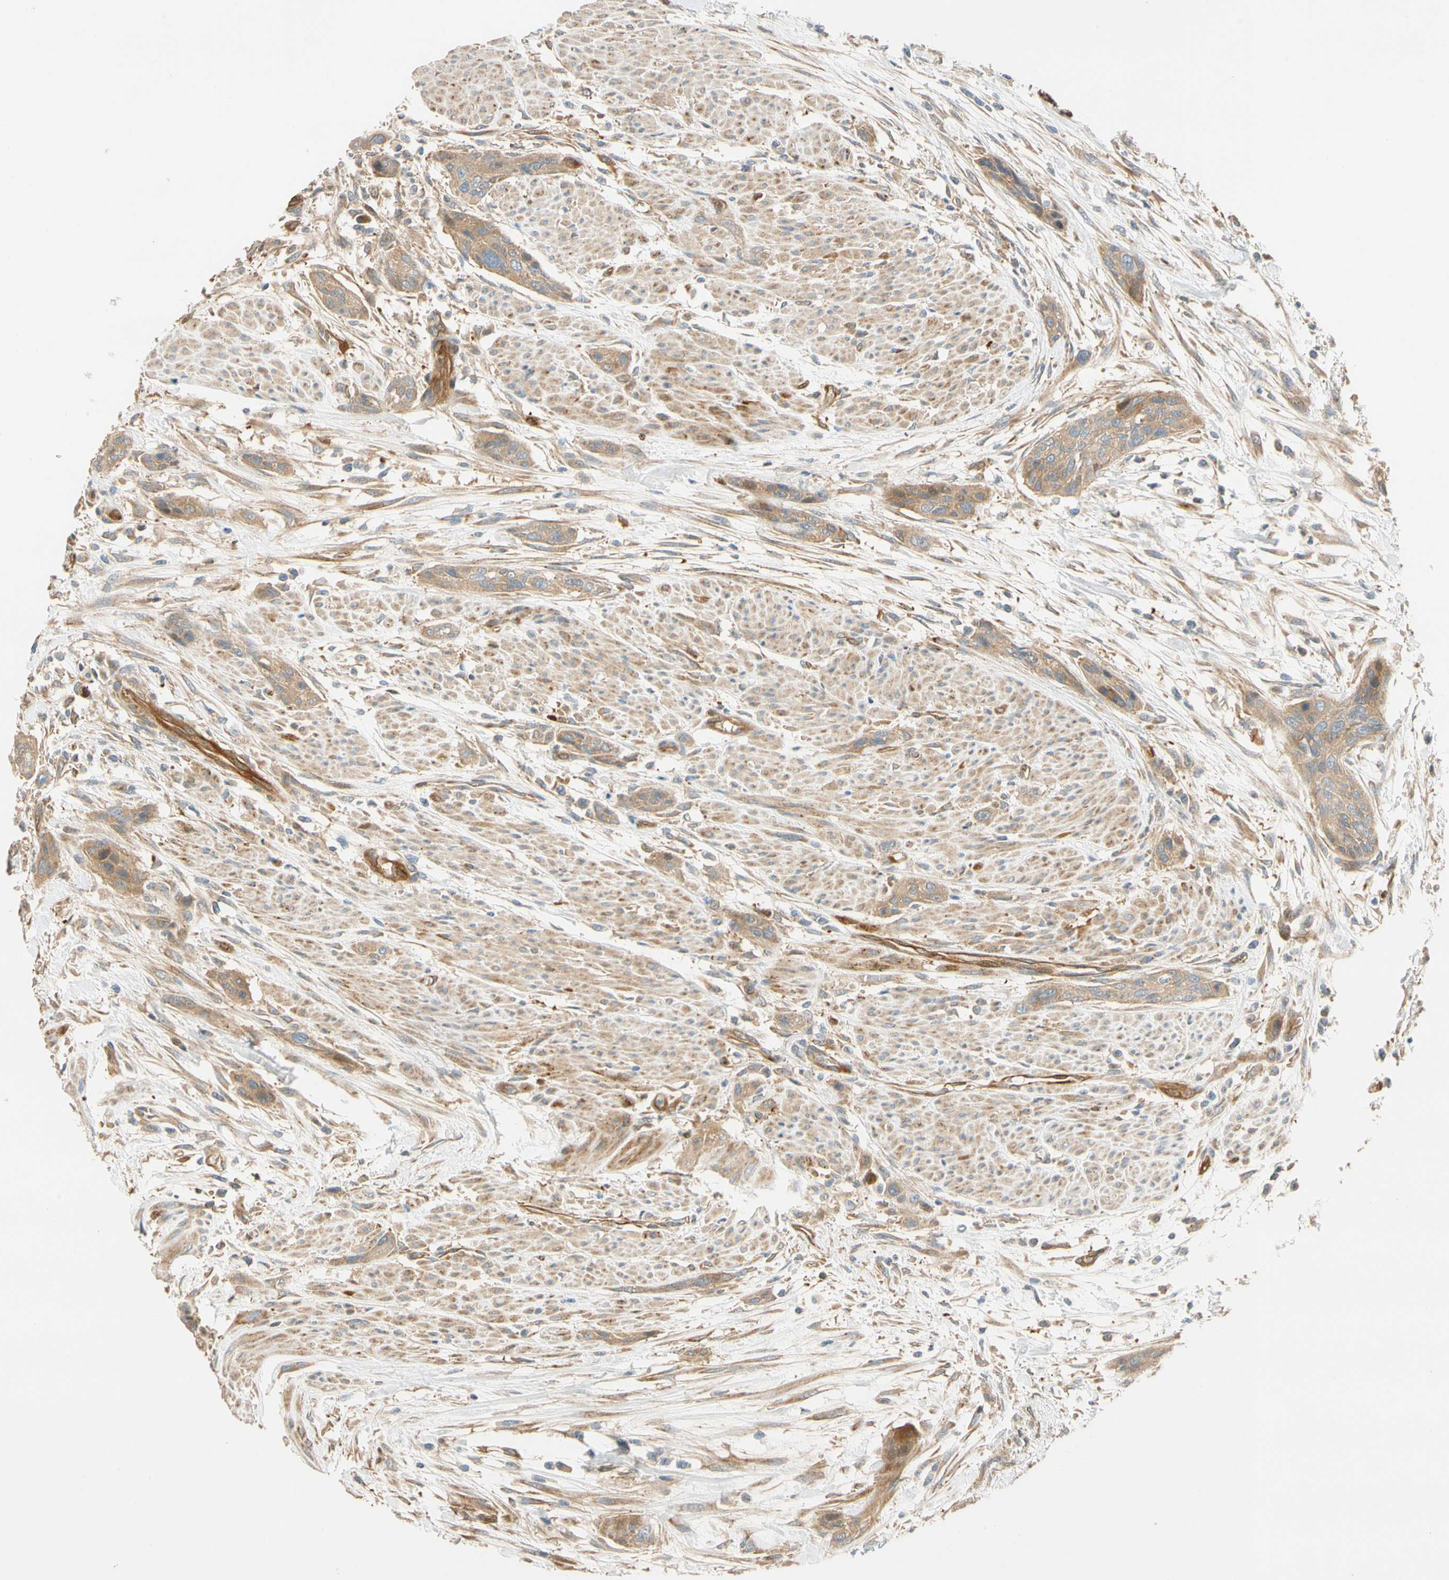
{"staining": {"intensity": "moderate", "quantity": ">75%", "location": "cytoplasmic/membranous"}, "tissue": "urothelial cancer", "cell_type": "Tumor cells", "image_type": "cancer", "snomed": [{"axis": "morphology", "description": "Urothelial carcinoma, High grade"}, {"axis": "topography", "description": "Urinary bladder"}], "caption": "This is a histology image of immunohistochemistry staining of urothelial carcinoma (high-grade), which shows moderate positivity in the cytoplasmic/membranous of tumor cells.", "gene": "PARP14", "patient": {"sex": "male", "age": 35}}